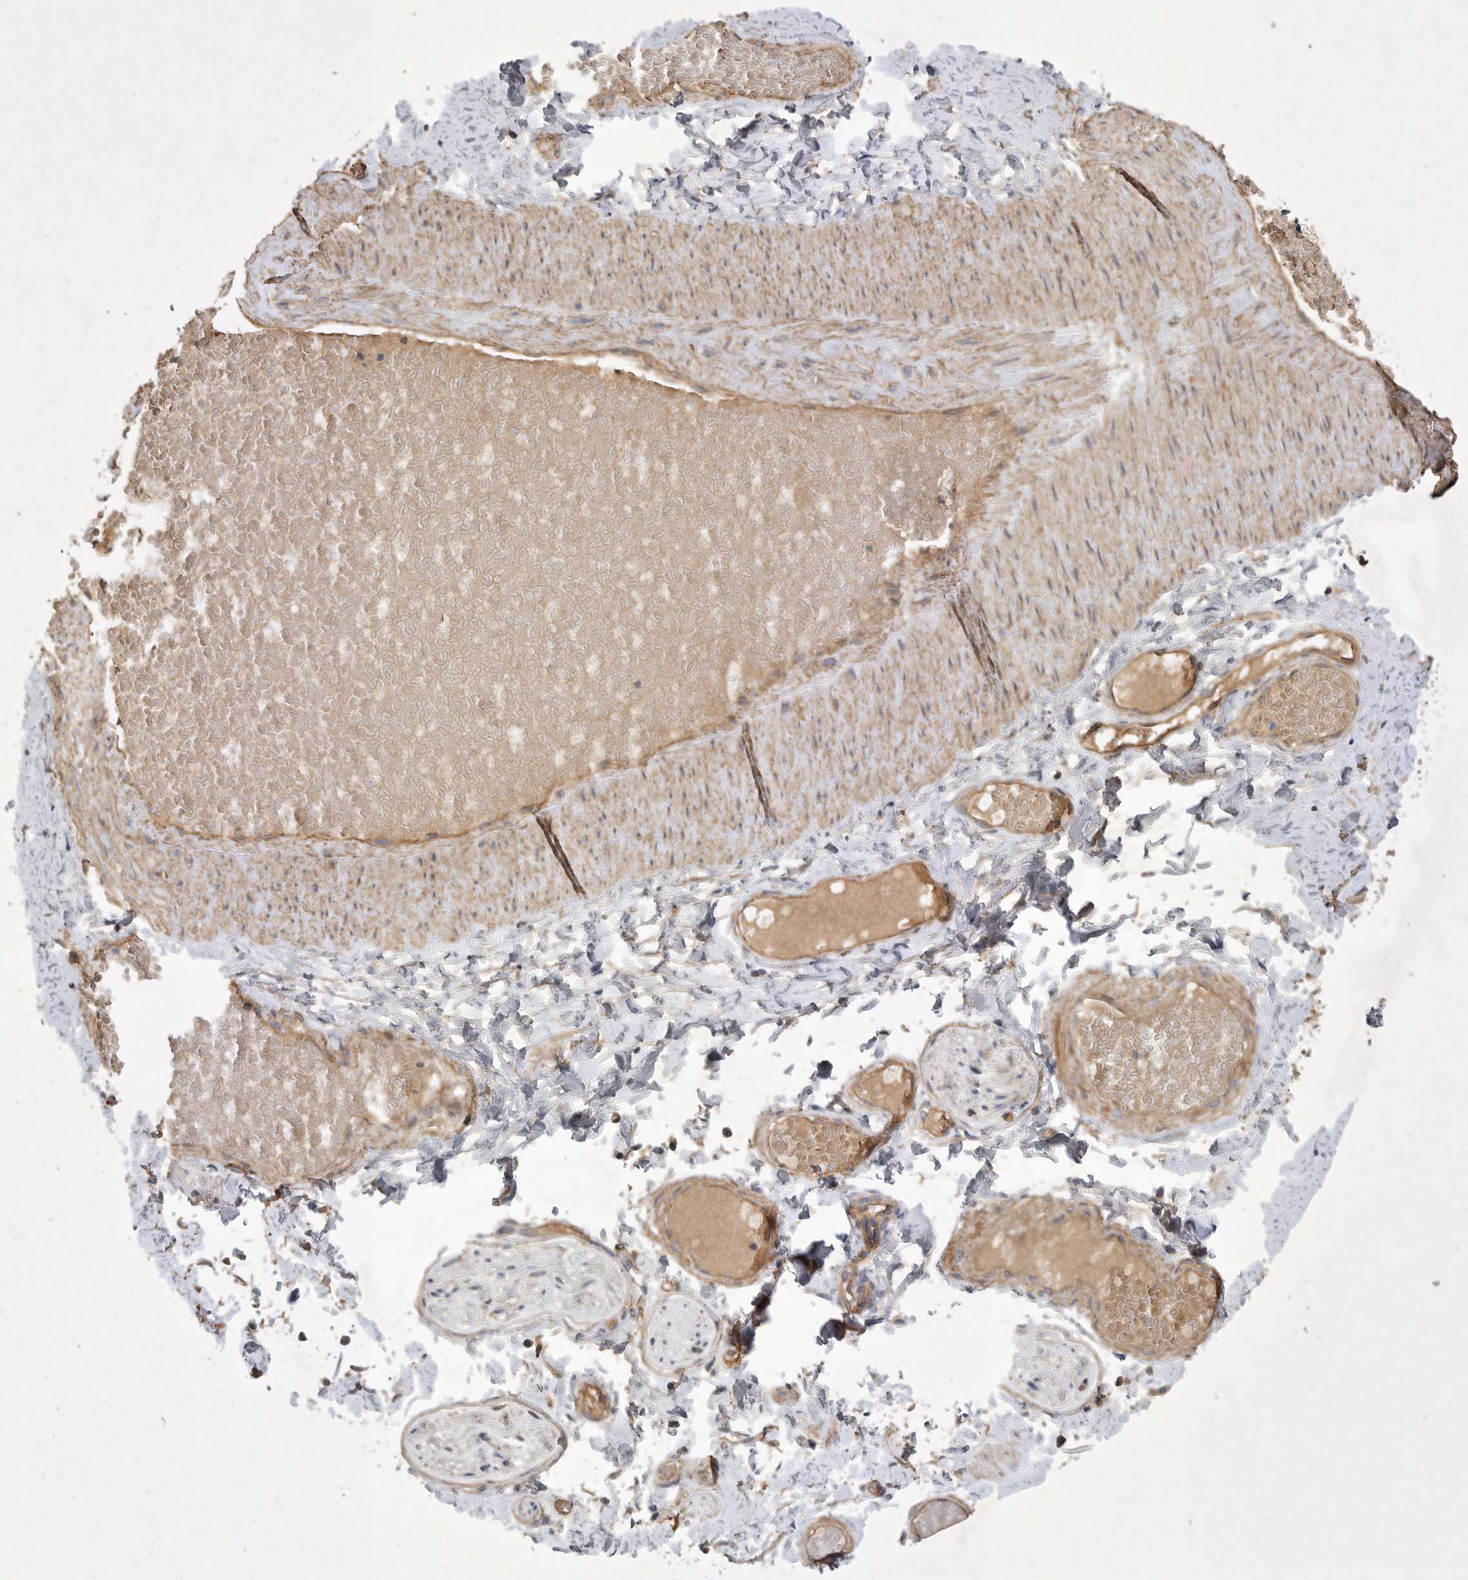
{"staining": {"intensity": "weak", "quantity": ">75%", "location": "cytoplasmic/membranous"}, "tissue": "adipose tissue", "cell_type": "Adipocytes", "image_type": "normal", "snomed": [{"axis": "morphology", "description": "Normal tissue, NOS"}, {"axis": "topography", "description": "Adipose tissue"}, {"axis": "topography", "description": "Vascular tissue"}, {"axis": "topography", "description": "Peripheral nerve tissue"}], "caption": "Normal adipose tissue was stained to show a protein in brown. There is low levels of weak cytoplasmic/membranous staining in about >75% of adipocytes. (Brightfield microscopy of DAB IHC at high magnification).", "gene": "ANKFY1", "patient": {"sex": "male", "age": 25}}